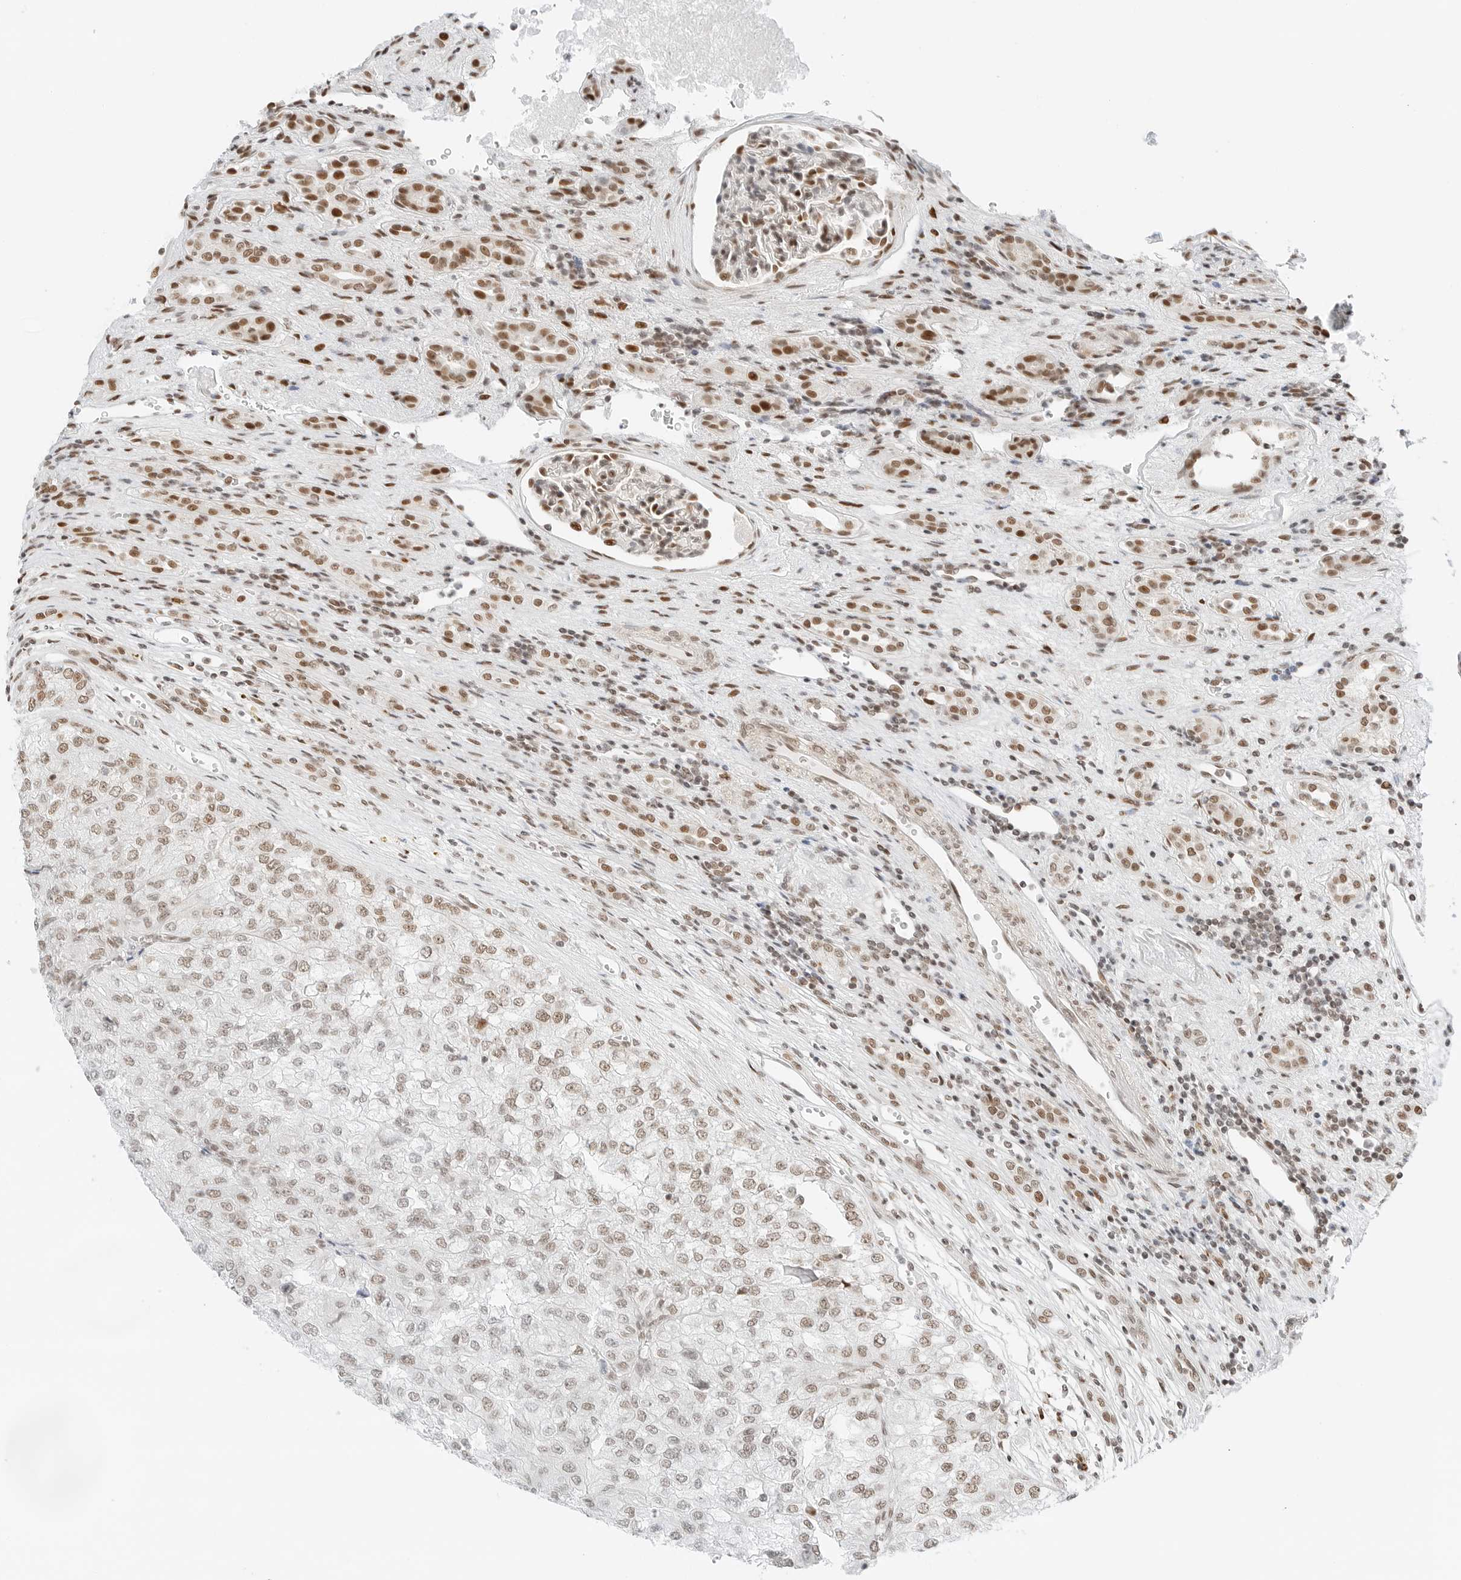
{"staining": {"intensity": "weak", "quantity": "25%-75%", "location": "nuclear"}, "tissue": "renal cancer", "cell_type": "Tumor cells", "image_type": "cancer", "snomed": [{"axis": "morphology", "description": "Adenocarcinoma, NOS"}, {"axis": "topography", "description": "Kidney"}], "caption": "An immunohistochemistry image of tumor tissue is shown. Protein staining in brown shows weak nuclear positivity in renal cancer (adenocarcinoma) within tumor cells.", "gene": "CRTC2", "patient": {"sex": "female", "age": 54}}